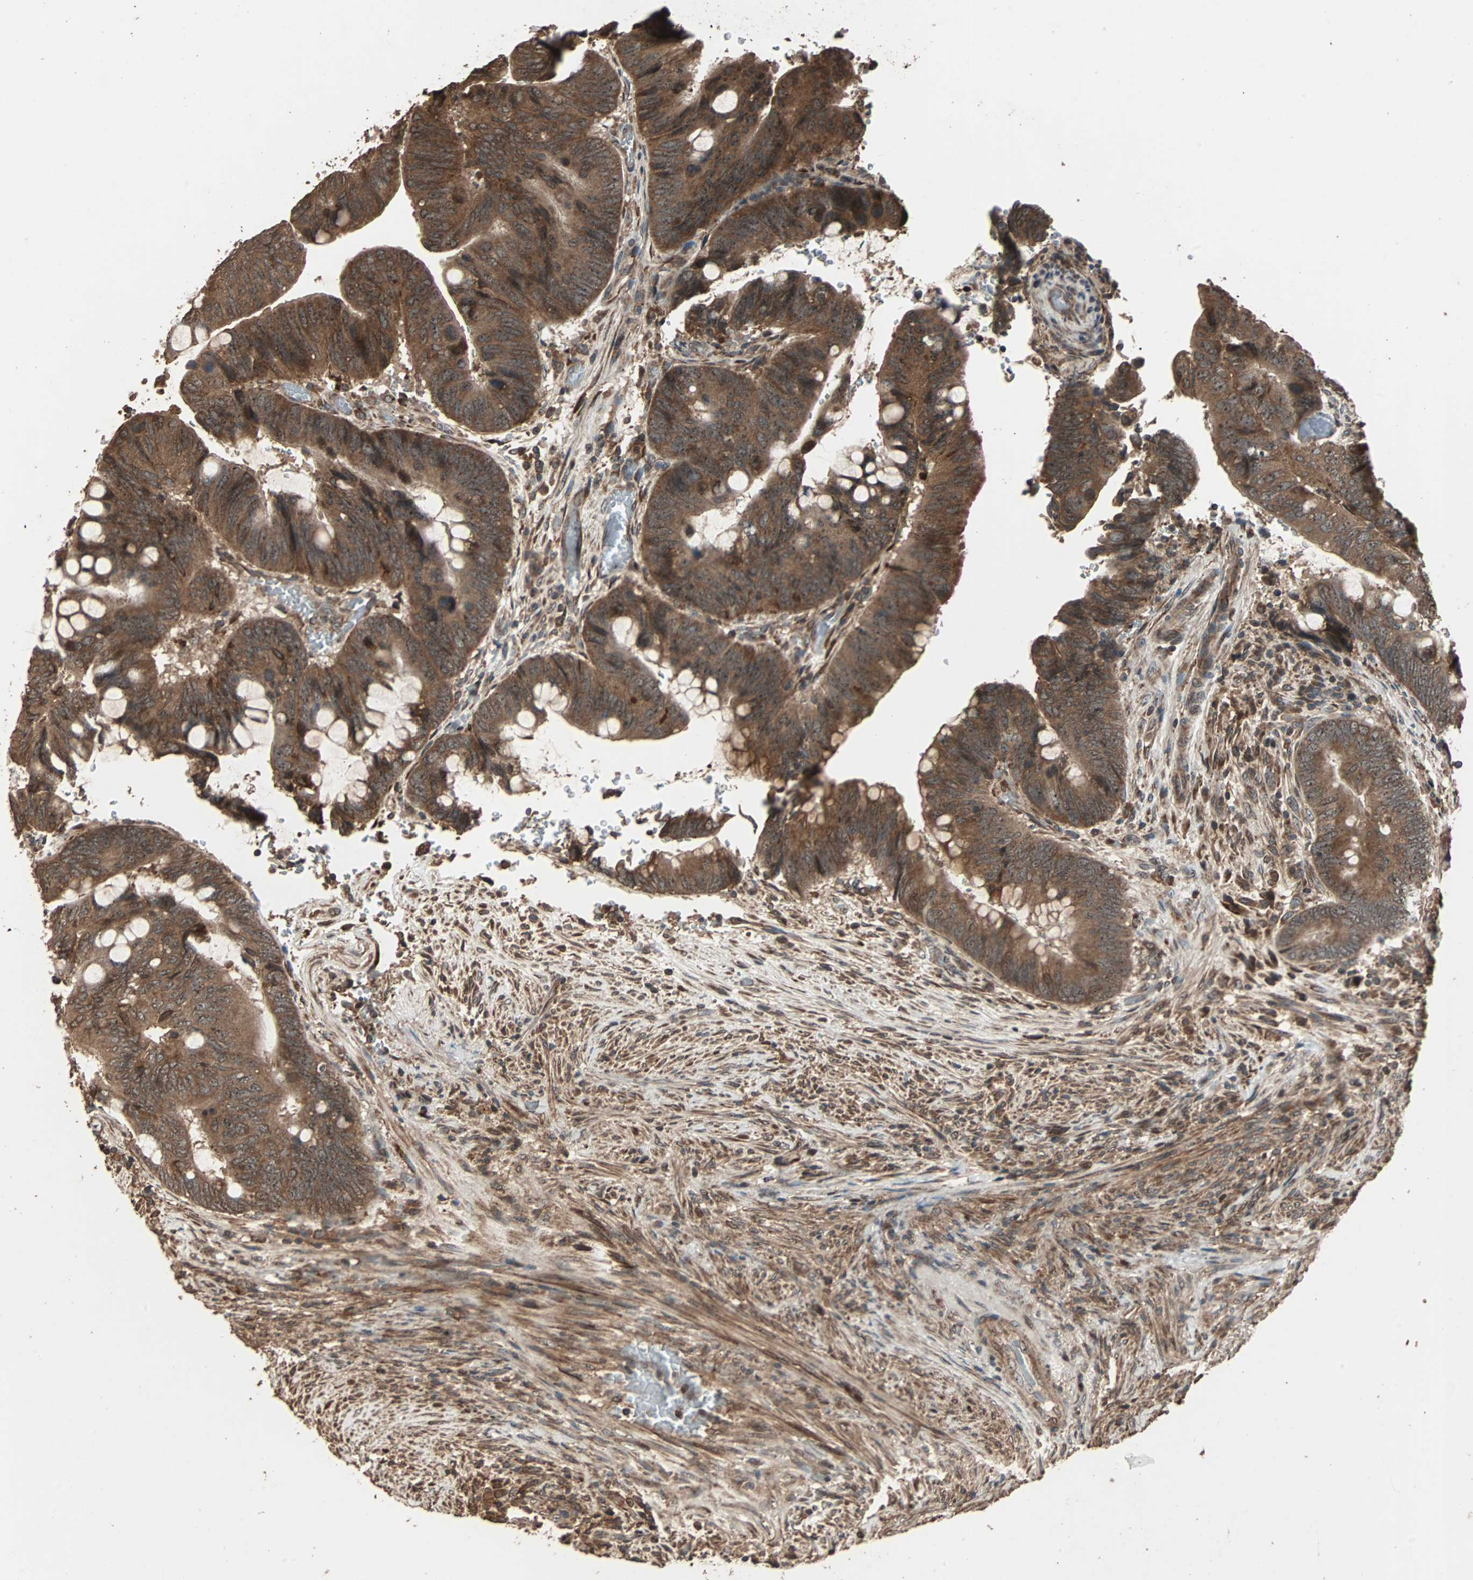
{"staining": {"intensity": "strong", "quantity": ">75%", "location": "cytoplasmic/membranous"}, "tissue": "colorectal cancer", "cell_type": "Tumor cells", "image_type": "cancer", "snomed": [{"axis": "morphology", "description": "Normal tissue, NOS"}, {"axis": "morphology", "description": "Adenocarcinoma, NOS"}, {"axis": "topography", "description": "Rectum"}, {"axis": "topography", "description": "Peripheral nerve tissue"}], "caption": "Colorectal cancer stained for a protein (brown) shows strong cytoplasmic/membranous positive expression in about >75% of tumor cells.", "gene": "LAMTOR5", "patient": {"sex": "male", "age": 92}}